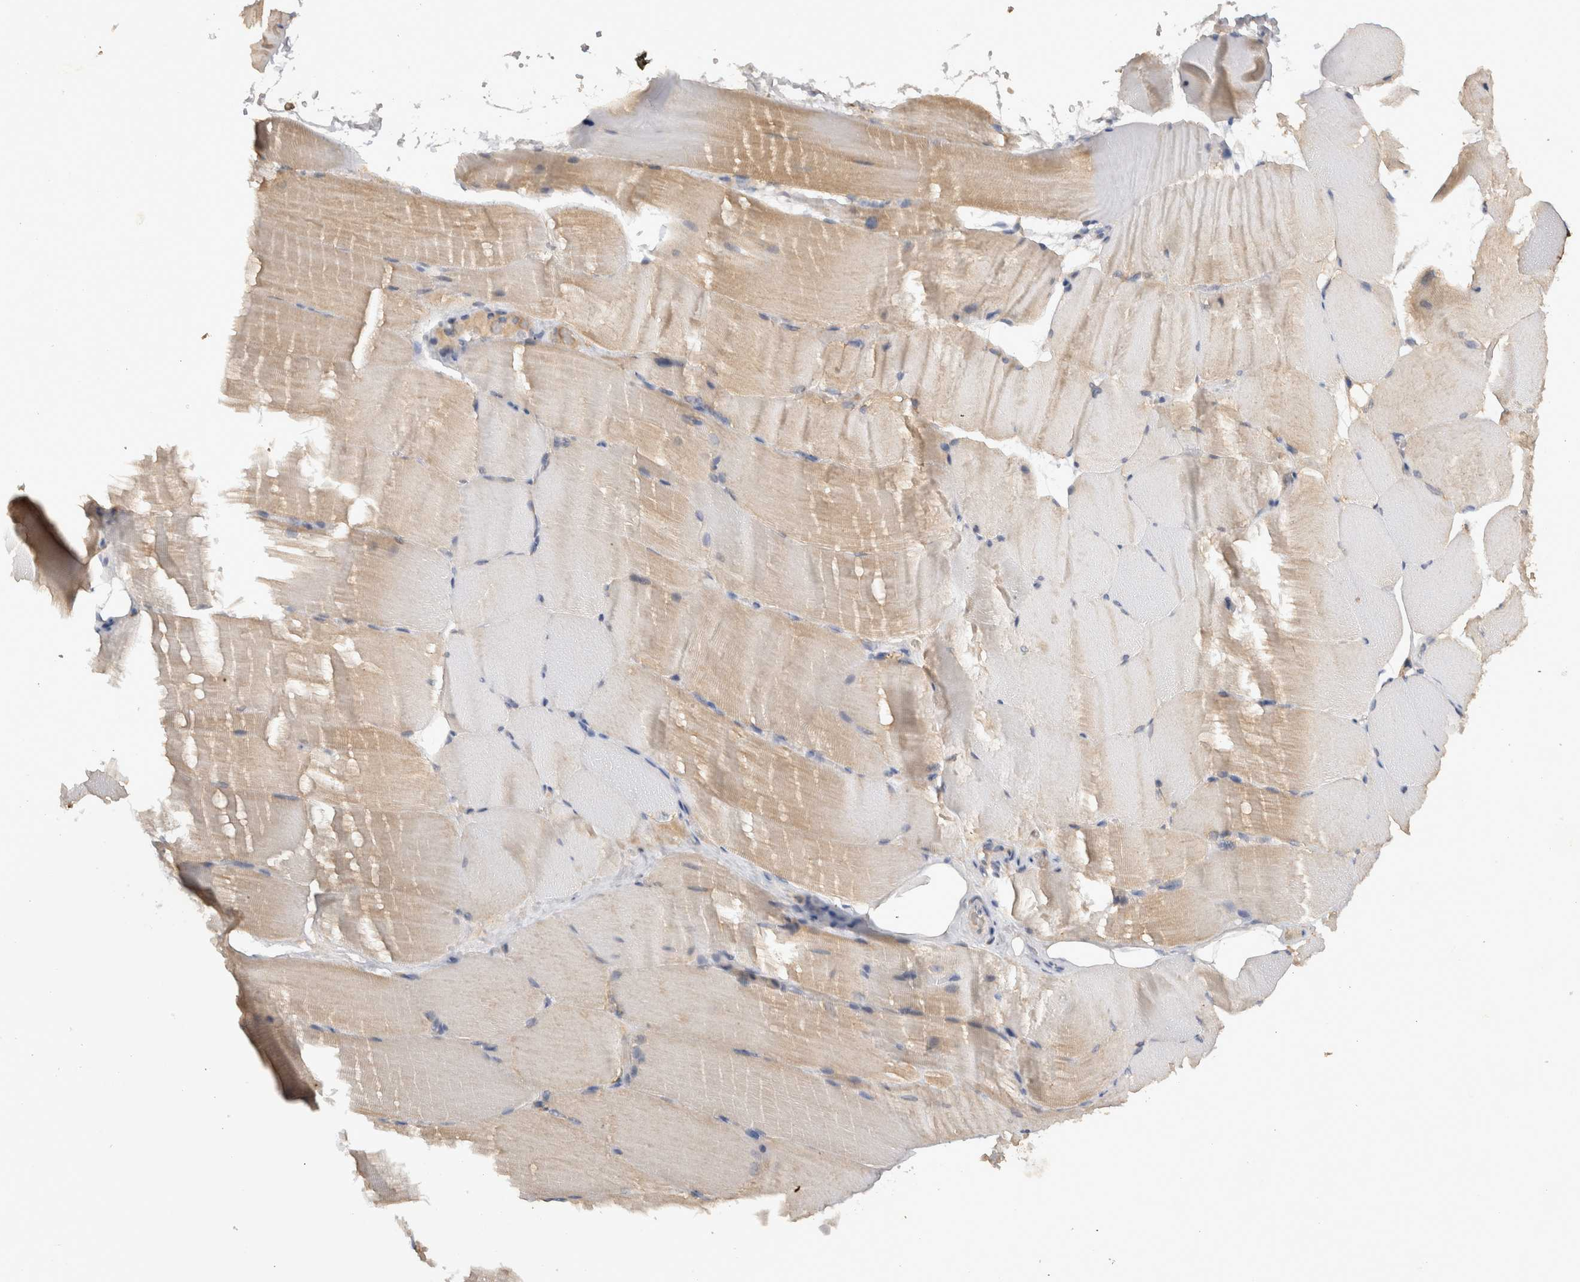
{"staining": {"intensity": "weak", "quantity": "<25%", "location": "cytoplasmic/membranous"}, "tissue": "skeletal muscle", "cell_type": "Myocytes", "image_type": "normal", "snomed": [{"axis": "morphology", "description": "Normal tissue, NOS"}, {"axis": "topography", "description": "Skeletal muscle"}, {"axis": "topography", "description": "Parathyroid gland"}], "caption": "A high-resolution micrograph shows immunohistochemistry (IHC) staining of unremarkable skeletal muscle, which displays no significant staining in myocytes.", "gene": "VSIG4", "patient": {"sex": "female", "age": 37}}